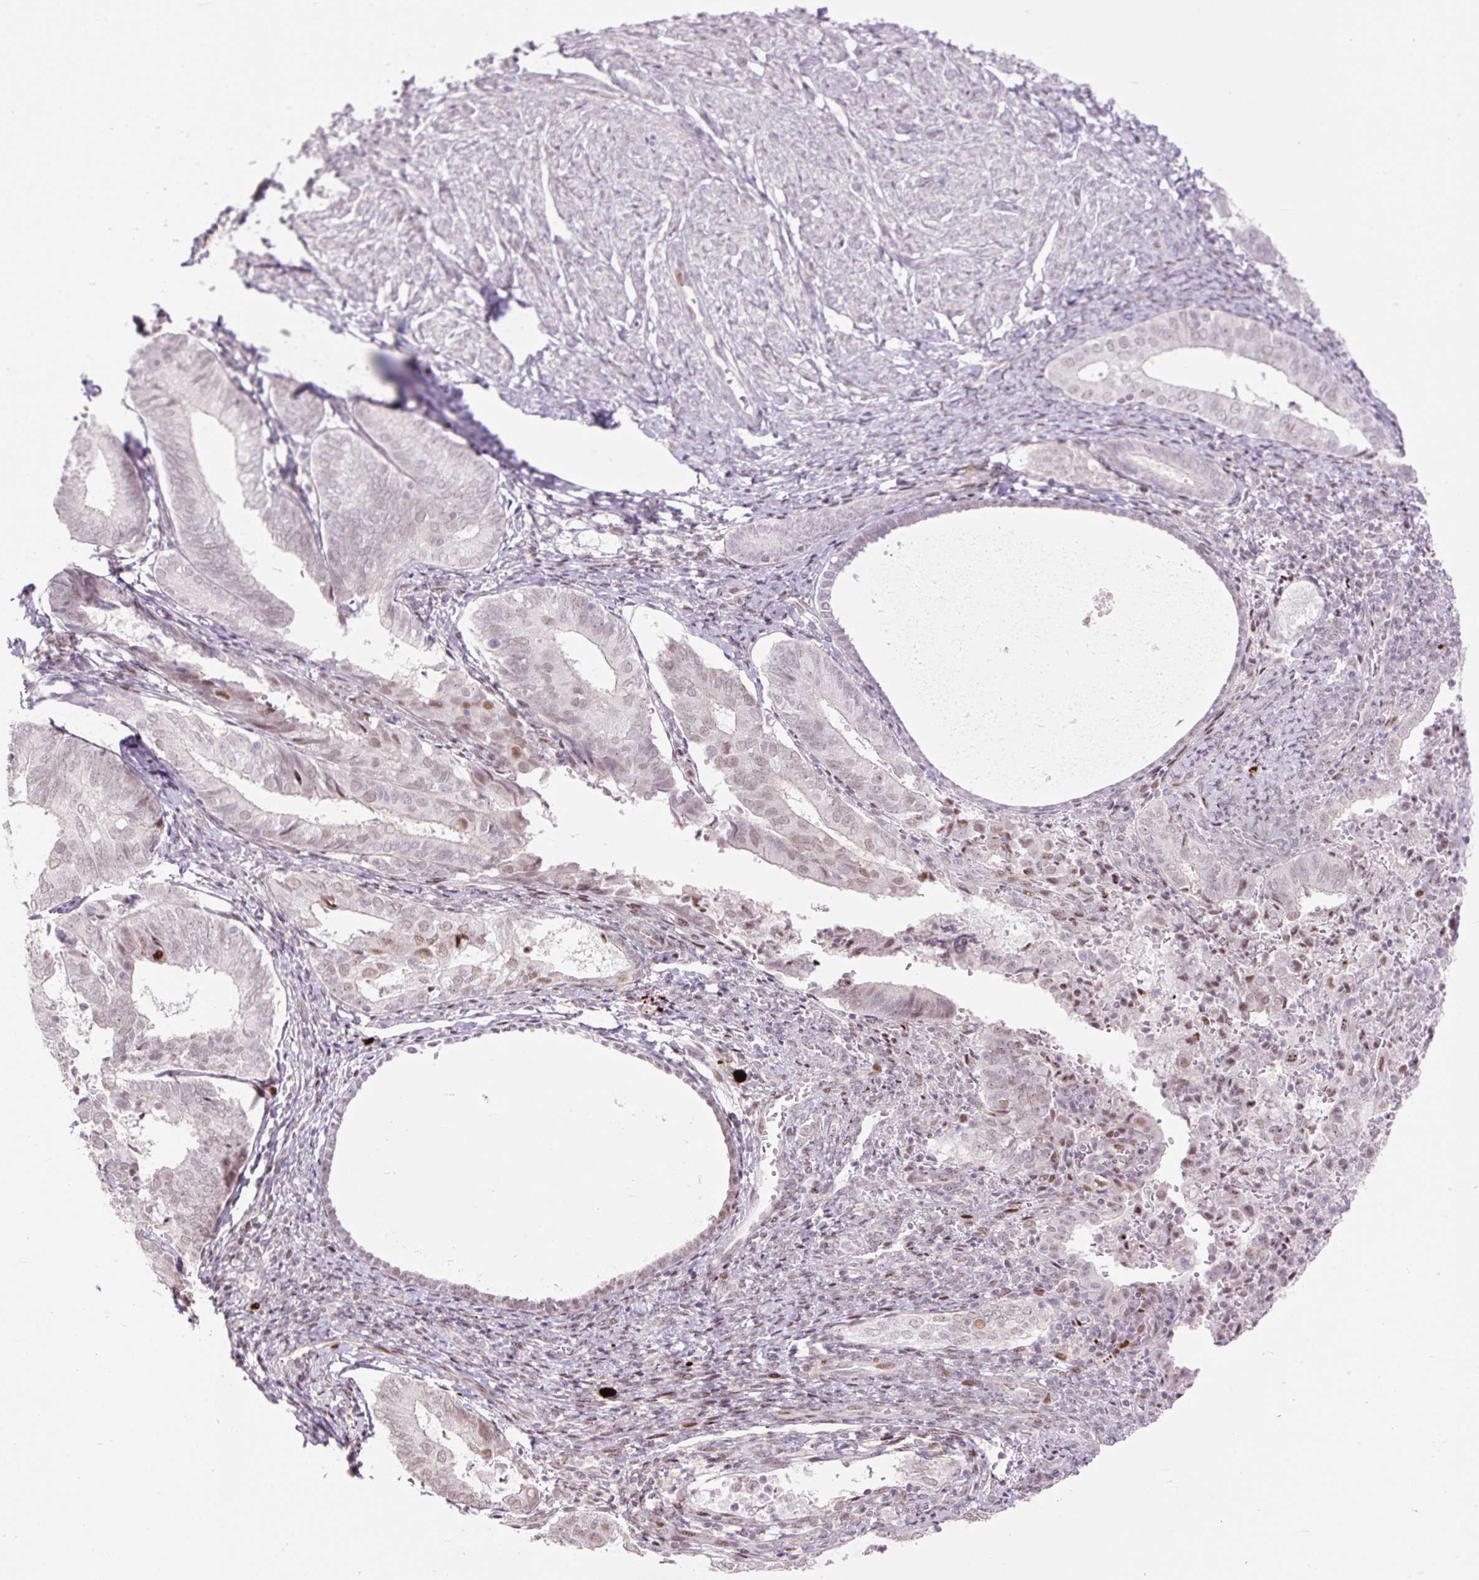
{"staining": {"intensity": "moderate", "quantity": "<25%", "location": "nuclear"}, "tissue": "endometrial cancer", "cell_type": "Tumor cells", "image_type": "cancer", "snomed": [{"axis": "morphology", "description": "Adenocarcinoma, NOS"}, {"axis": "topography", "description": "Endometrium"}], "caption": "A brown stain labels moderate nuclear staining of a protein in human endometrial adenocarcinoma tumor cells.", "gene": "RIPPLY3", "patient": {"sex": "female", "age": 87}}